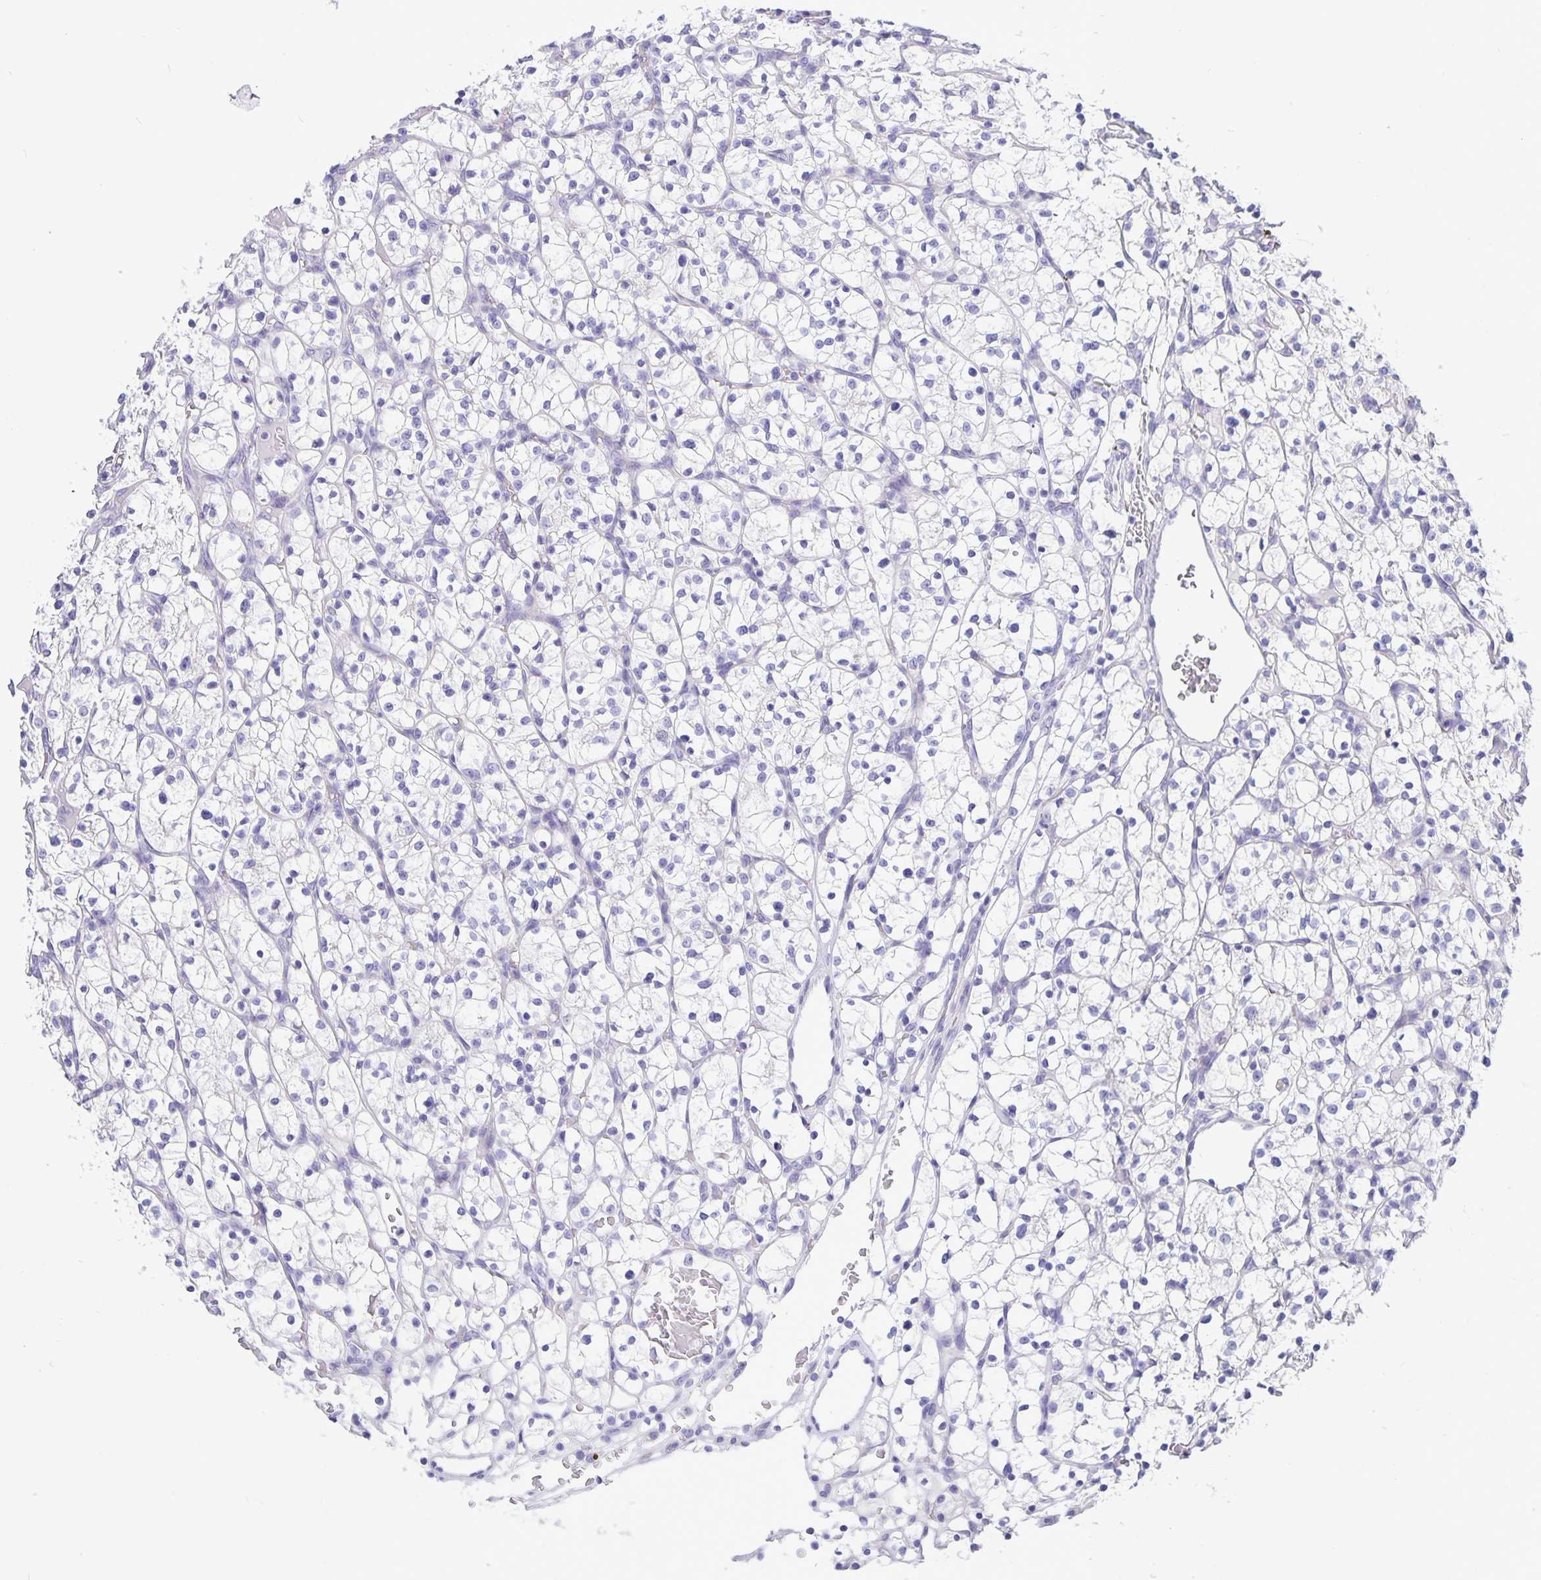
{"staining": {"intensity": "negative", "quantity": "none", "location": "none"}, "tissue": "renal cancer", "cell_type": "Tumor cells", "image_type": "cancer", "snomed": [{"axis": "morphology", "description": "Adenocarcinoma, NOS"}, {"axis": "topography", "description": "Kidney"}], "caption": "Human adenocarcinoma (renal) stained for a protein using IHC demonstrates no positivity in tumor cells.", "gene": "ERMN", "patient": {"sex": "female", "age": 64}}